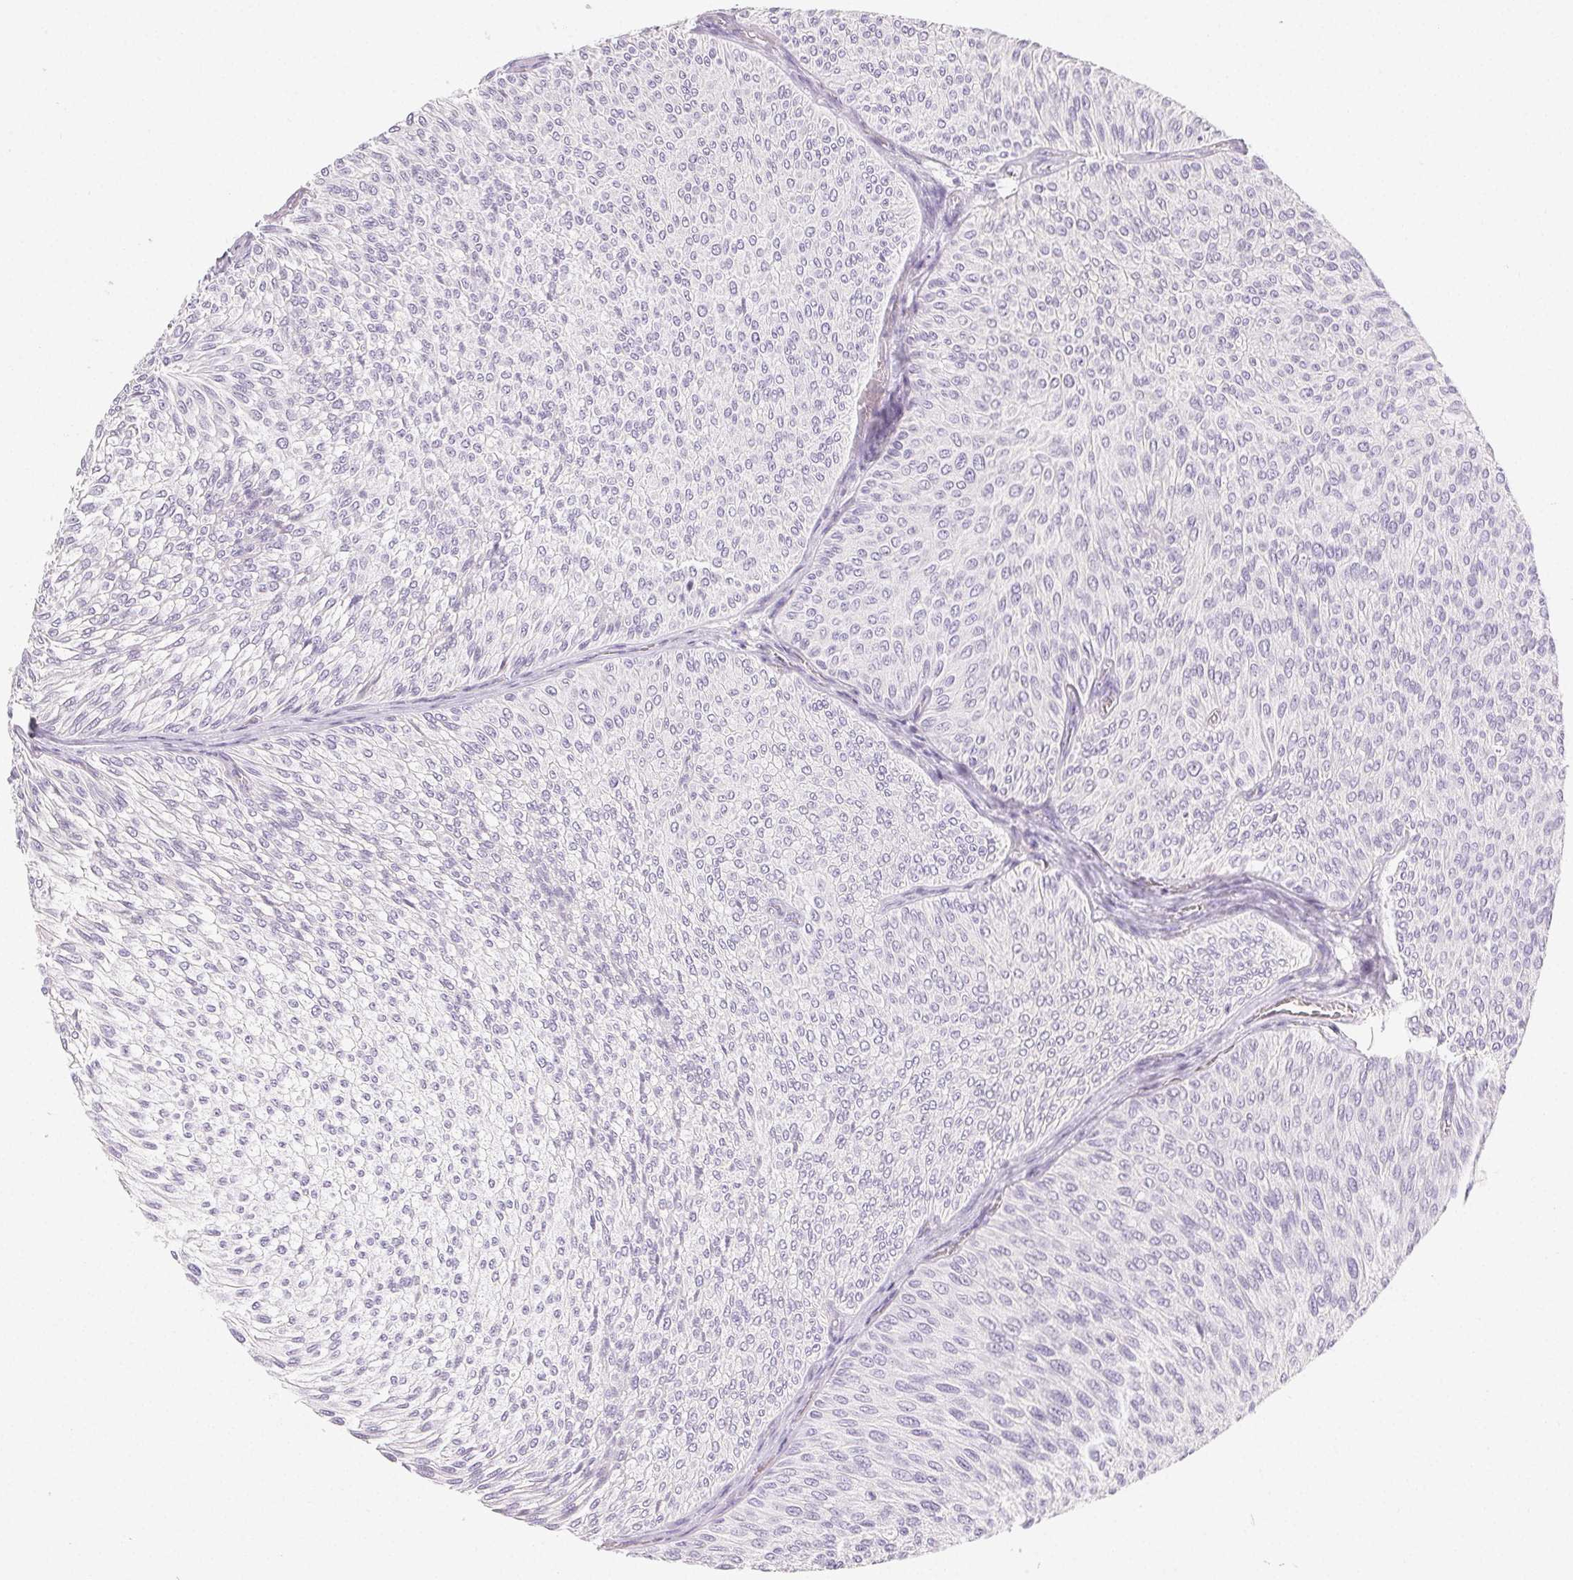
{"staining": {"intensity": "negative", "quantity": "none", "location": "none"}, "tissue": "urothelial cancer", "cell_type": "Tumor cells", "image_type": "cancer", "snomed": [{"axis": "morphology", "description": "Urothelial carcinoma, Low grade"}, {"axis": "topography", "description": "Urinary bladder"}], "caption": "Immunohistochemistry (IHC) histopathology image of neoplastic tissue: urothelial cancer stained with DAB reveals no significant protein staining in tumor cells. (DAB IHC with hematoxylin counter stain).", "gene": "MIOX", "patient": {"sex": "male", "age": 91}}